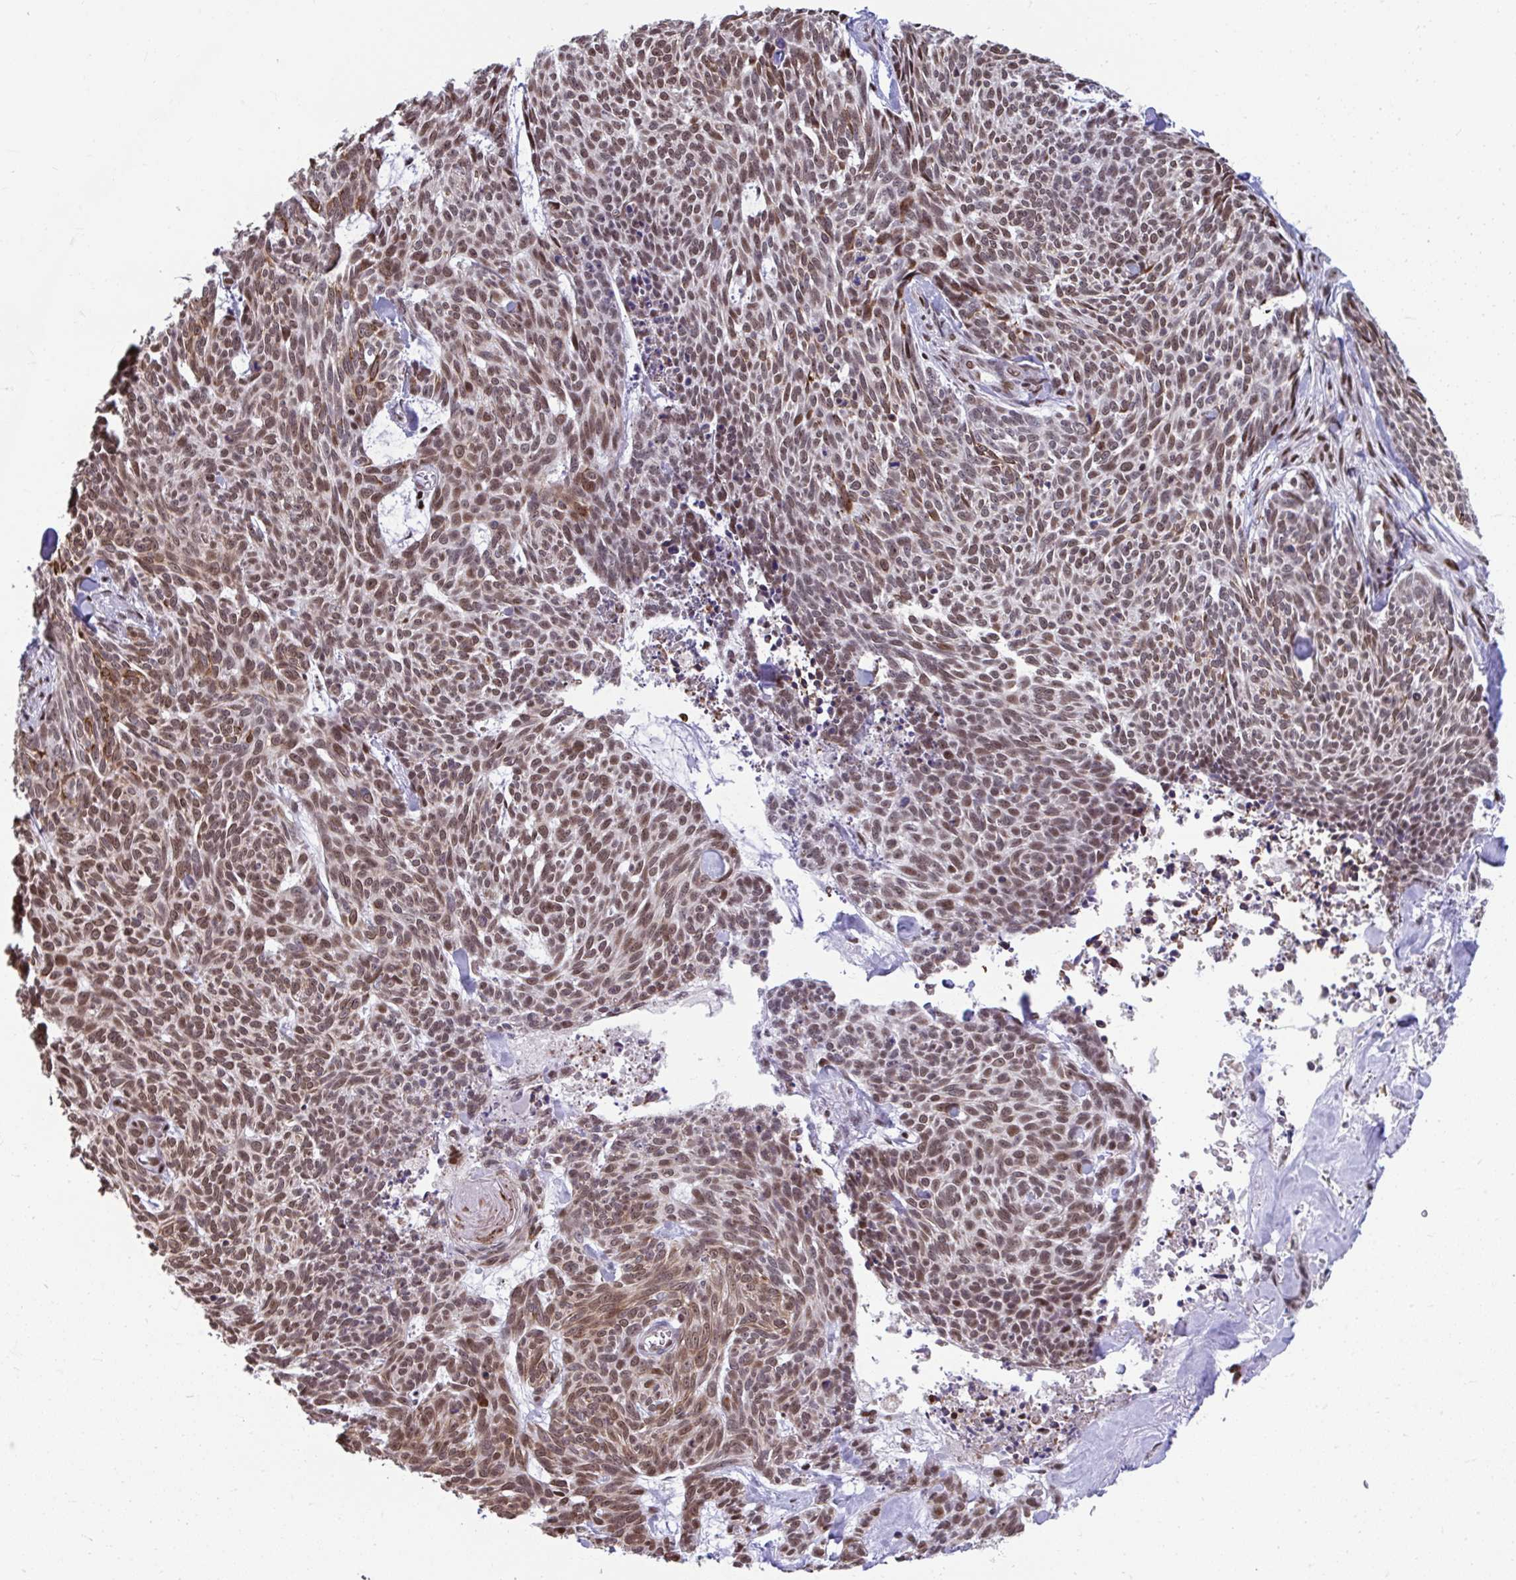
{"staining": {"intensity": "moderate", "quantity": ">75%", "location": "cytoplasmic/membranous,nuclear"}, "tissue": "skin cancer", "cell_type": "Tumor cells", "image_type": "cancer", "snomed": [{"axis": "morphology", "description": "Basal cell carcinoma"}, {"axis": "topography", "description": "Skin"}], "caption": "Immunohistochemistry (IHC) of skin cancer exhibits medium levels of moderate cytoplasmic/membranous and nuclear expression in approximately >75% of tumor cells.", "gene": "SLC35C2", "patient": {"sex": "female", "age": 93}}